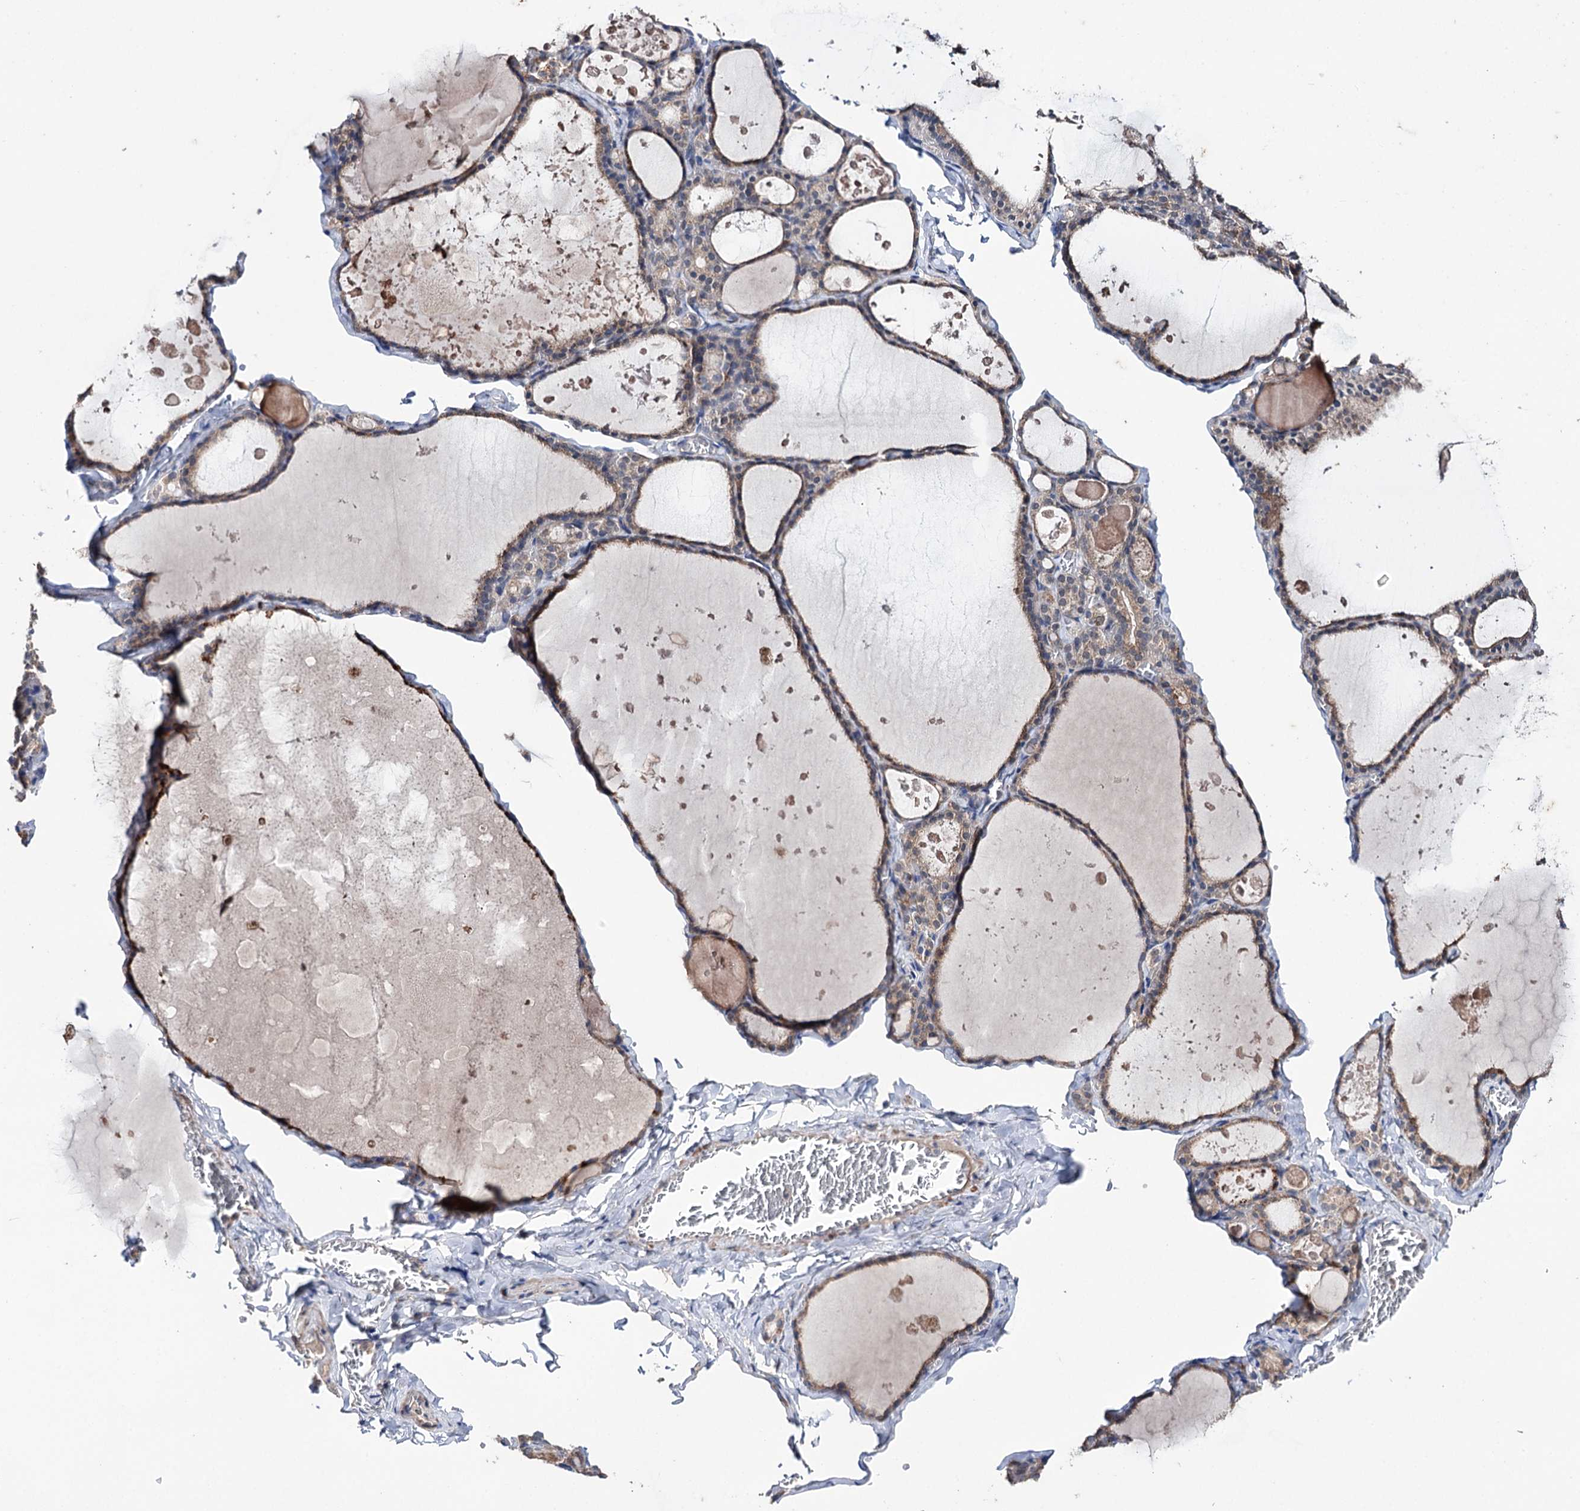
{"staining": {"intensity": "moderate", "quantity": "25%-75%", "location": "cytoplasmic/membranous"}, "tissue": "thyroid gland", "cell_type": "Glandular cells", "image_type": "normal", "snomed": [{"axis": "morphology", "description": "Normal tissue, NOS"}, {"axis": "topography", "description": "Thyroid gland"}], "caption": "The micrograph reveals a brown stain indicating the presence of a protein in the cytoplasmic/membranous of glandular cells in thyroid gland. Nuclei are stained in blue.", "gene": "CLPB", "patient": {"sex": "male", "age": 56}}